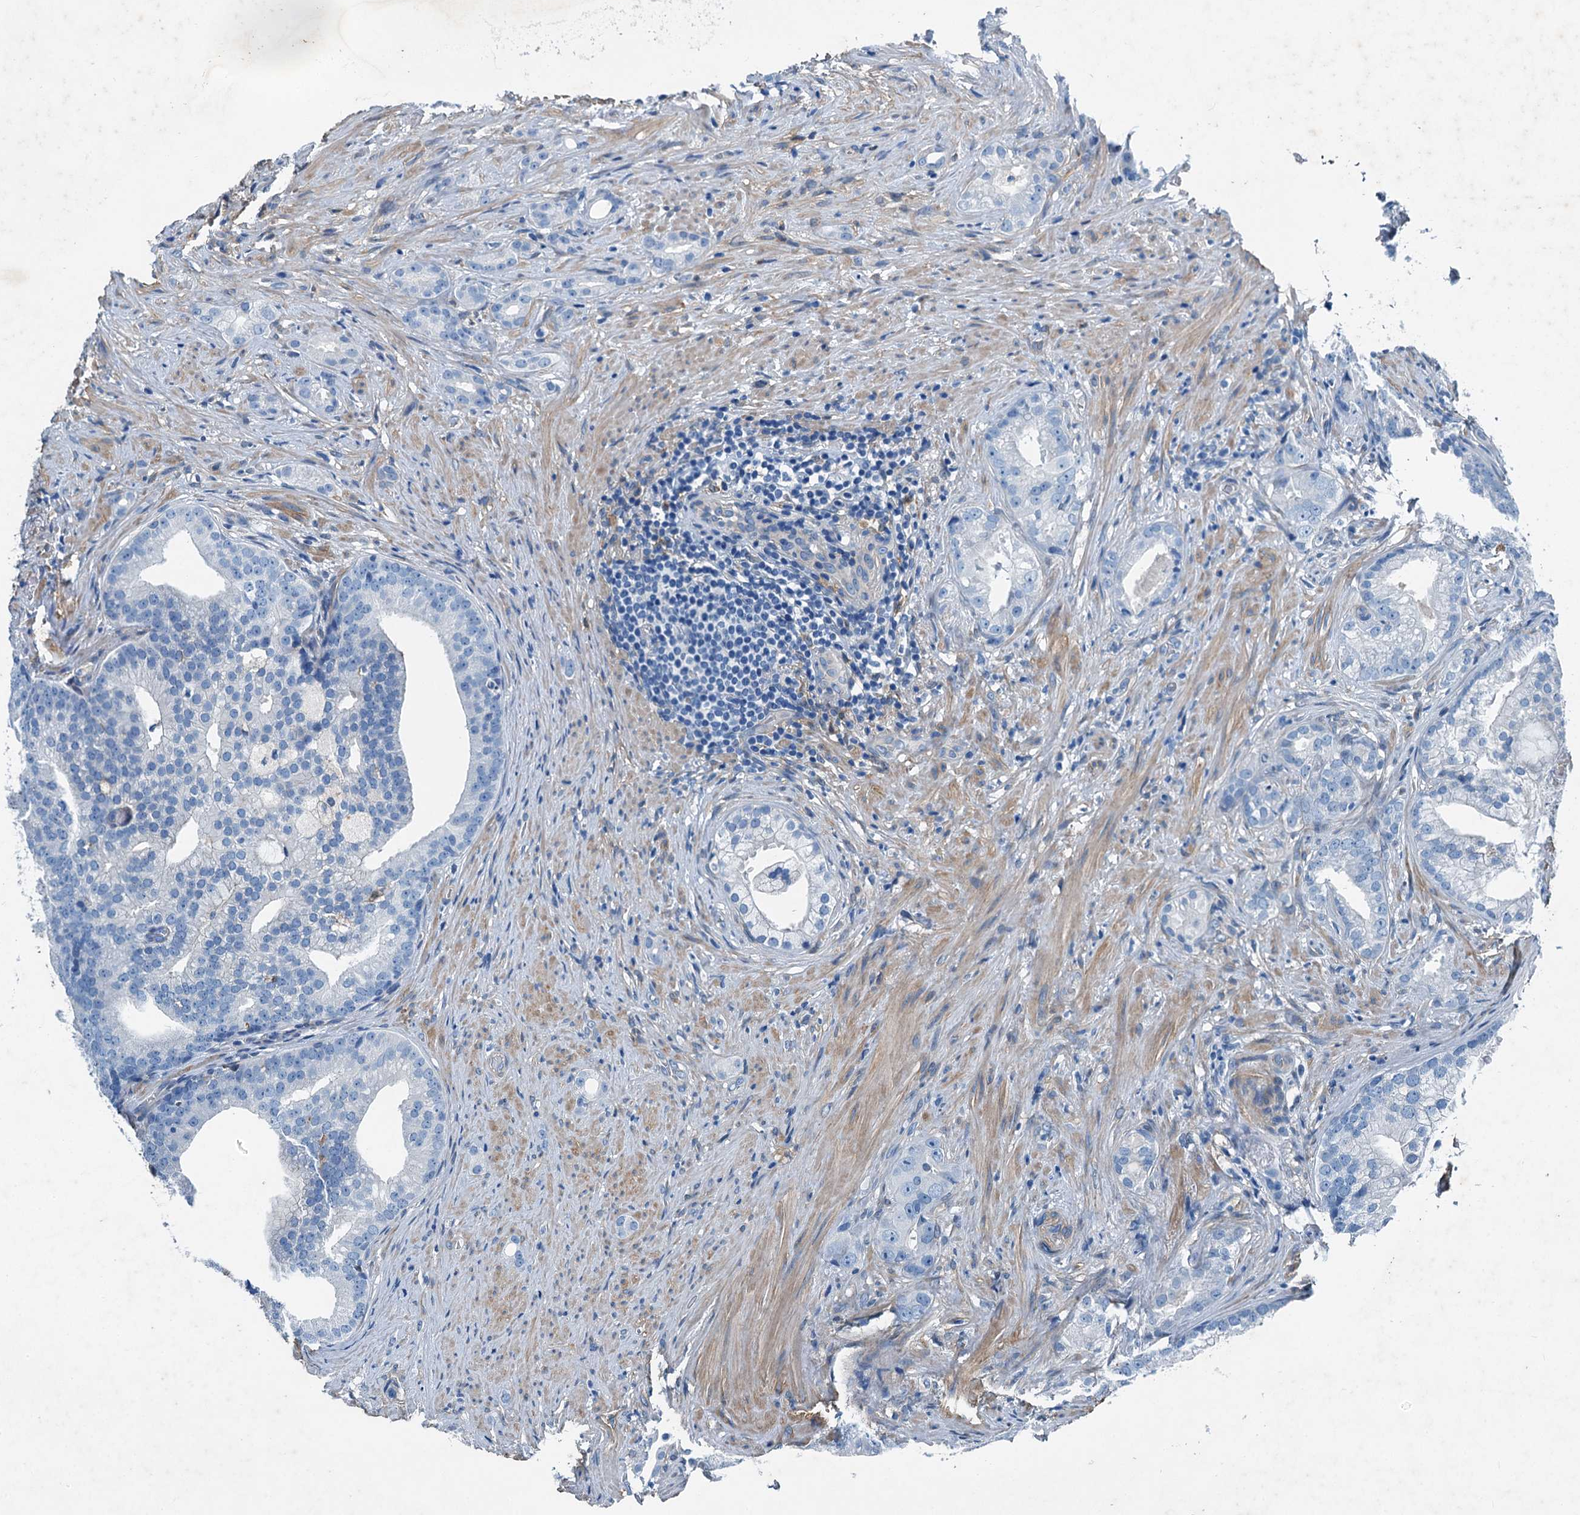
{"staining": {"intensity": "negative", "quantity": "none", "location": "none"}, "tissue": "prostate cancer", "cell_type": "Tumor cells", "image_type": "cancer", "snomed": [{"axis": "morphology", "description": "Adenocarcinoma, Low grade"}, {"axis": "topography", "description": "Prostate"}], "caption": "Photomicrograph shows no protein positivity in tumor cells of prostate cancer (adenocarcinoma (low-grade)) tissue. (DAB immunohistochemistry (IHC) with hematoxylin counter stain).", "gene": "RAB3IL1", "patient": {"sex": "male", "age": 71}}